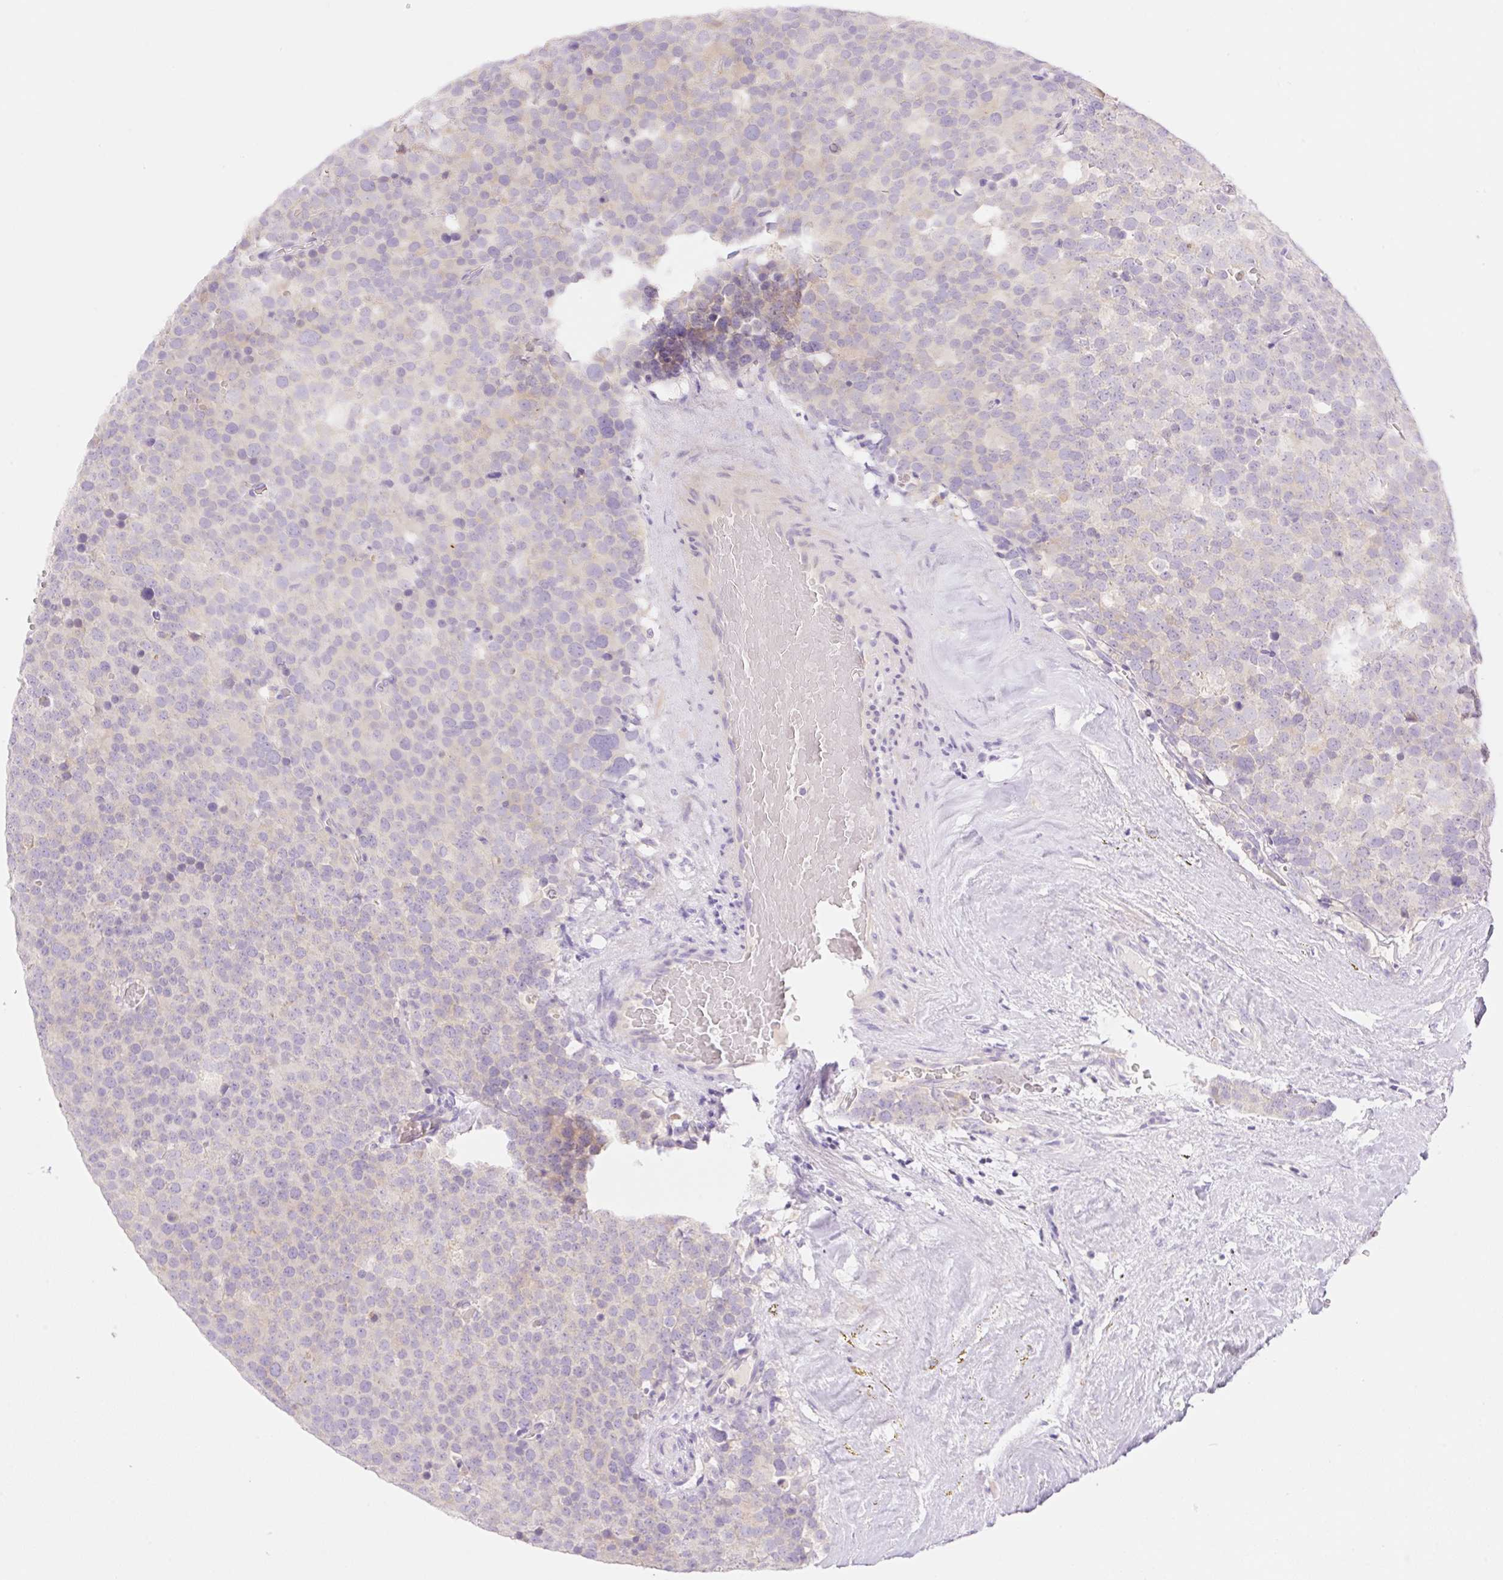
{"staining": {"intensity": "negative", "quantity": "none", "location": "none"}, "tissue": "testis cancer", "cell_type": "Tumor cells", "image_type": "cancer", "snomed": [{"axis": "morphology", "description": "Seminoma, NOS"}, {"axis": "topography", "description": "Testis"}], "caption": "Tumor cells are negative for protein expression in human testis cancer (seminoma). (Stains: DAB IHC with hematoxylin counter stain, Microscopy: brightfield microscopy at high magnification).", "gene": "DENND5A", "patient": {"sex": "male", "age": 71}}